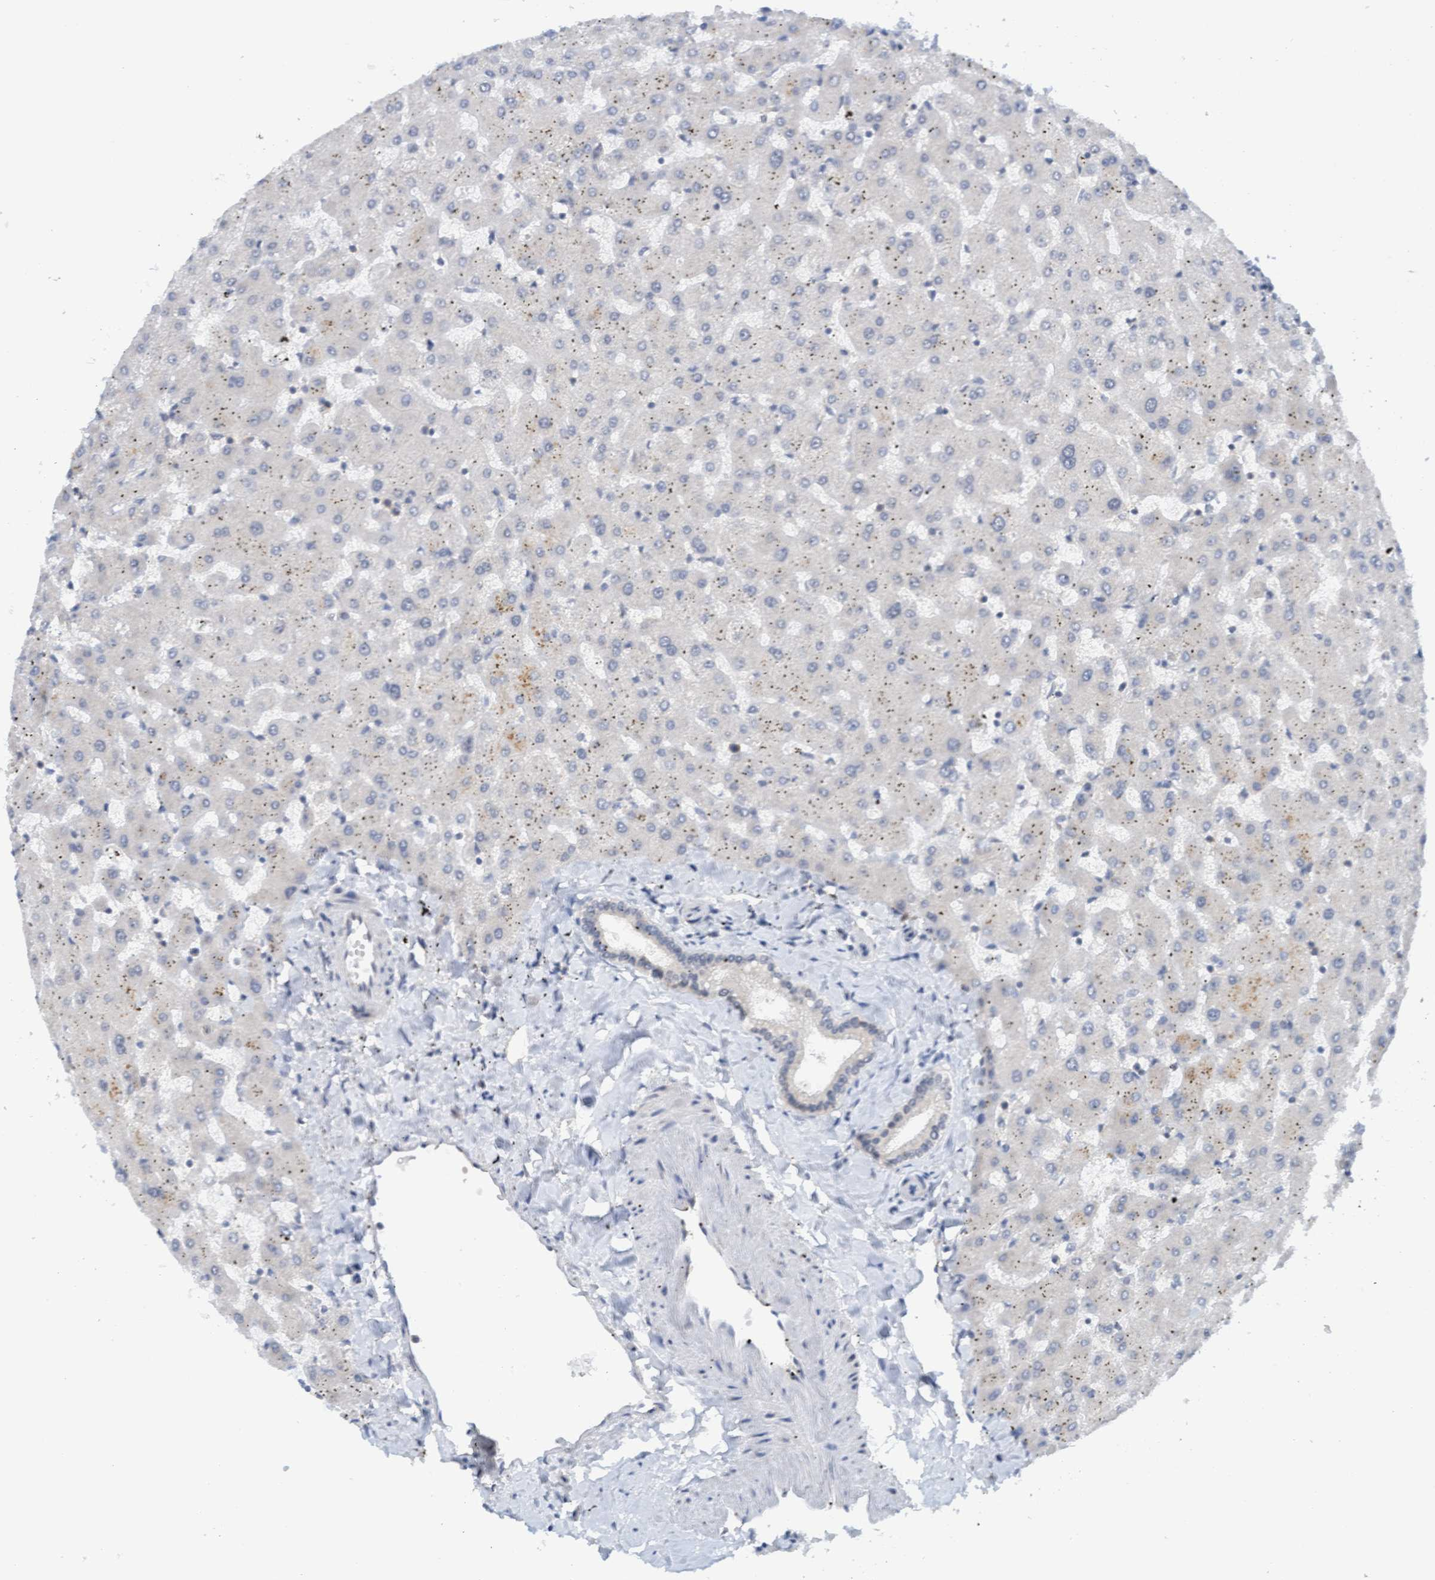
{"staining": {"intensity": "negative", "quantity": "none", "location": "none"}, "tissue": "liver", "cell_type": "Cholangiocytes", "image_type": "normal", "snomed": [{"axis": "morphology", "description": "Normal tissue, NOS"}, {"axis": "topography", "description": "Liver"}], "caption": "Protein analysis of unremarkable liver exhibits no significant staining in cholangiocytes. (Immunohistochemistry (ihc), brightfield microscopy, high magnification).", "gene": "AMZ2", "patient": {"sex": "female", "age": 63}}